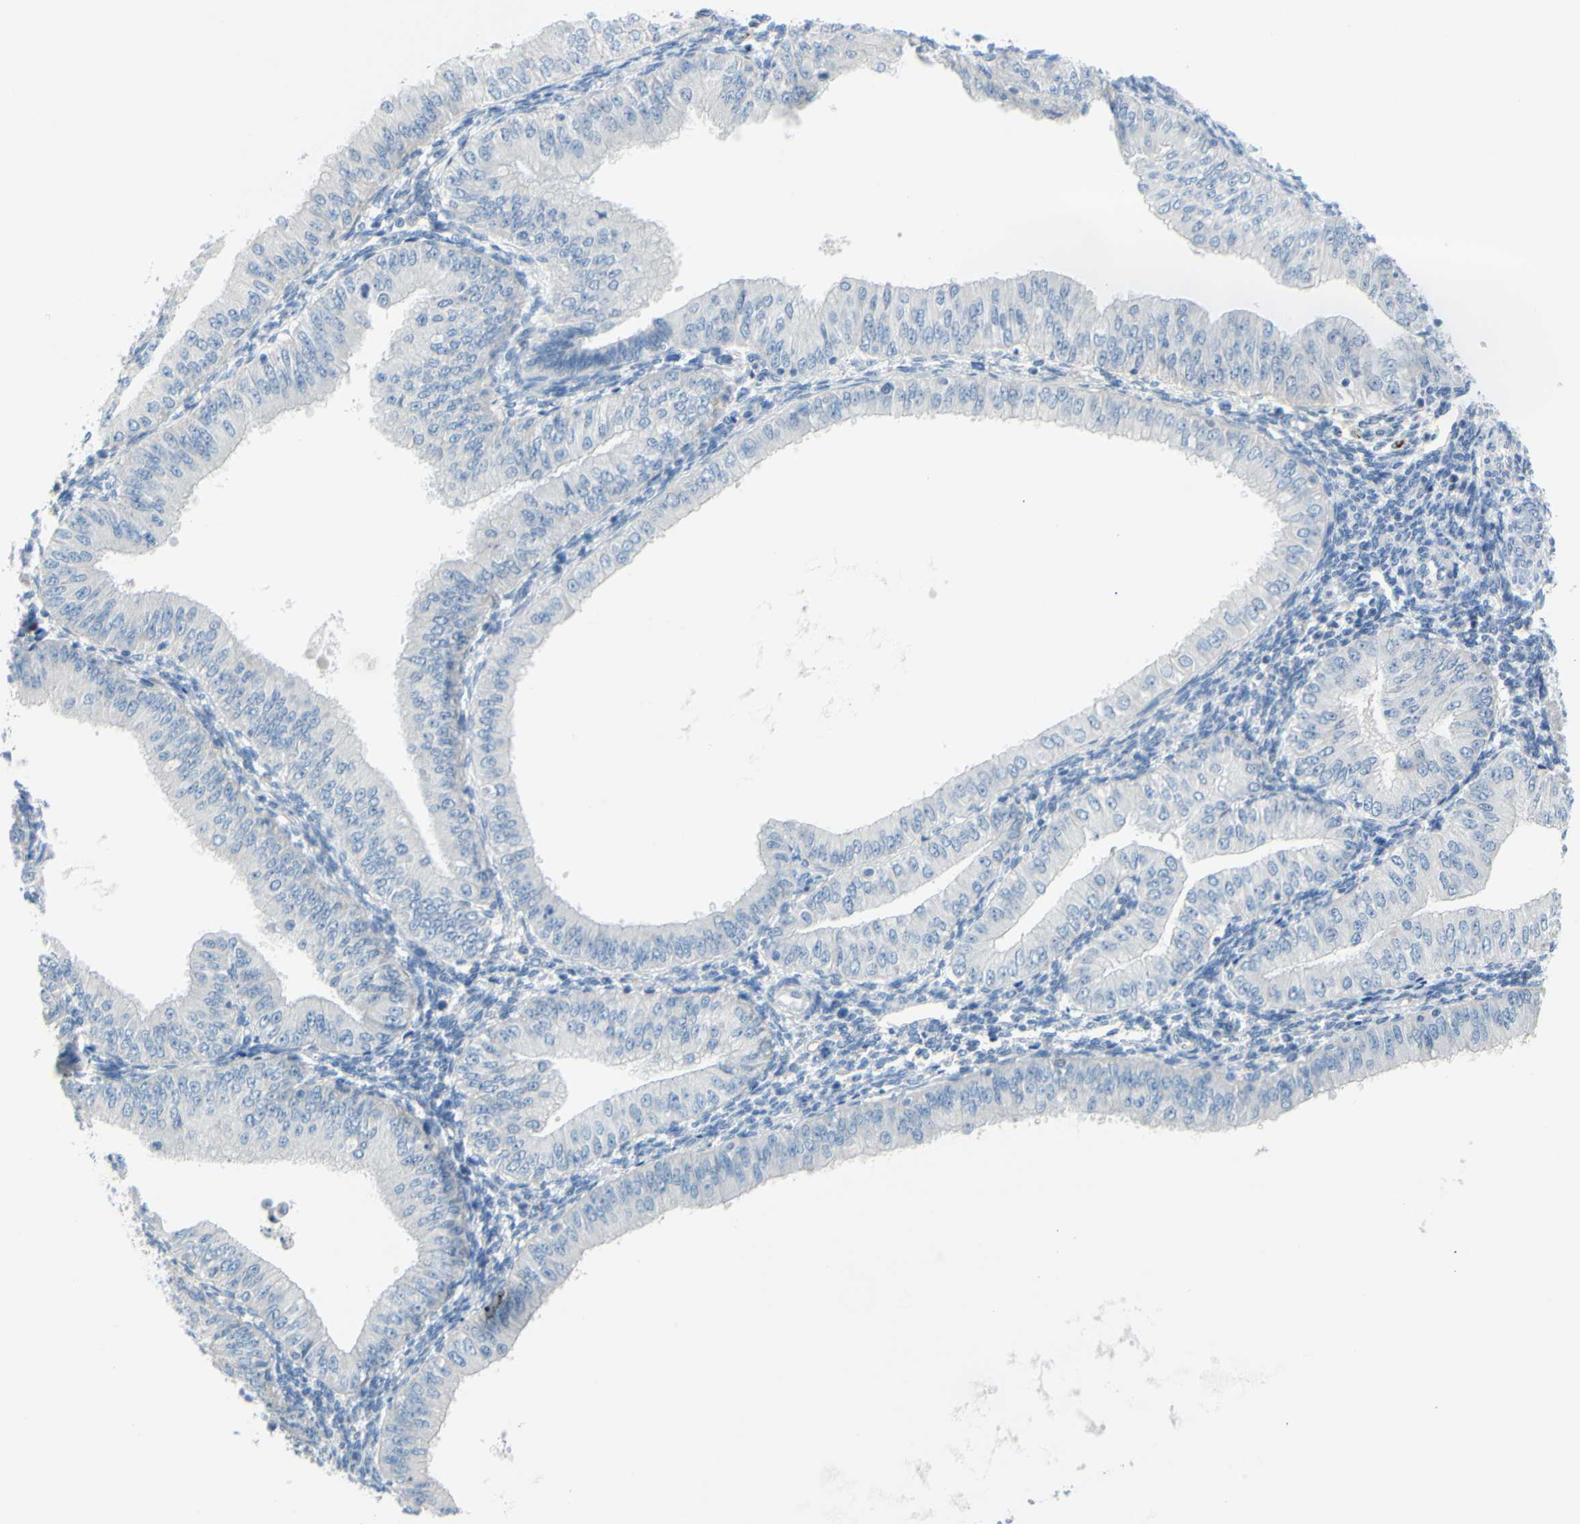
{"staining": {"intensity": "negative", "quantity": "none", "location": "none"}, "tissue": "endometrial cancer", "cell_type": "Tumor cells", "image_type": "cancer", "snomed": [{"axis": "morphology", "description": "Normal tissue, NOS"}, {"axis": "morphology", "description": "Adenocarcinoma, NOS"}, {"axis": "topography", "description": "Endometrium"}], "caption": "This is a histopathology image of IHC staining of endometrial cancer (adenocarcinoma), which shows no expression in tumor cells.", "gene": "SLC1A2", "patient": {"sex": "female", "age": 53}}